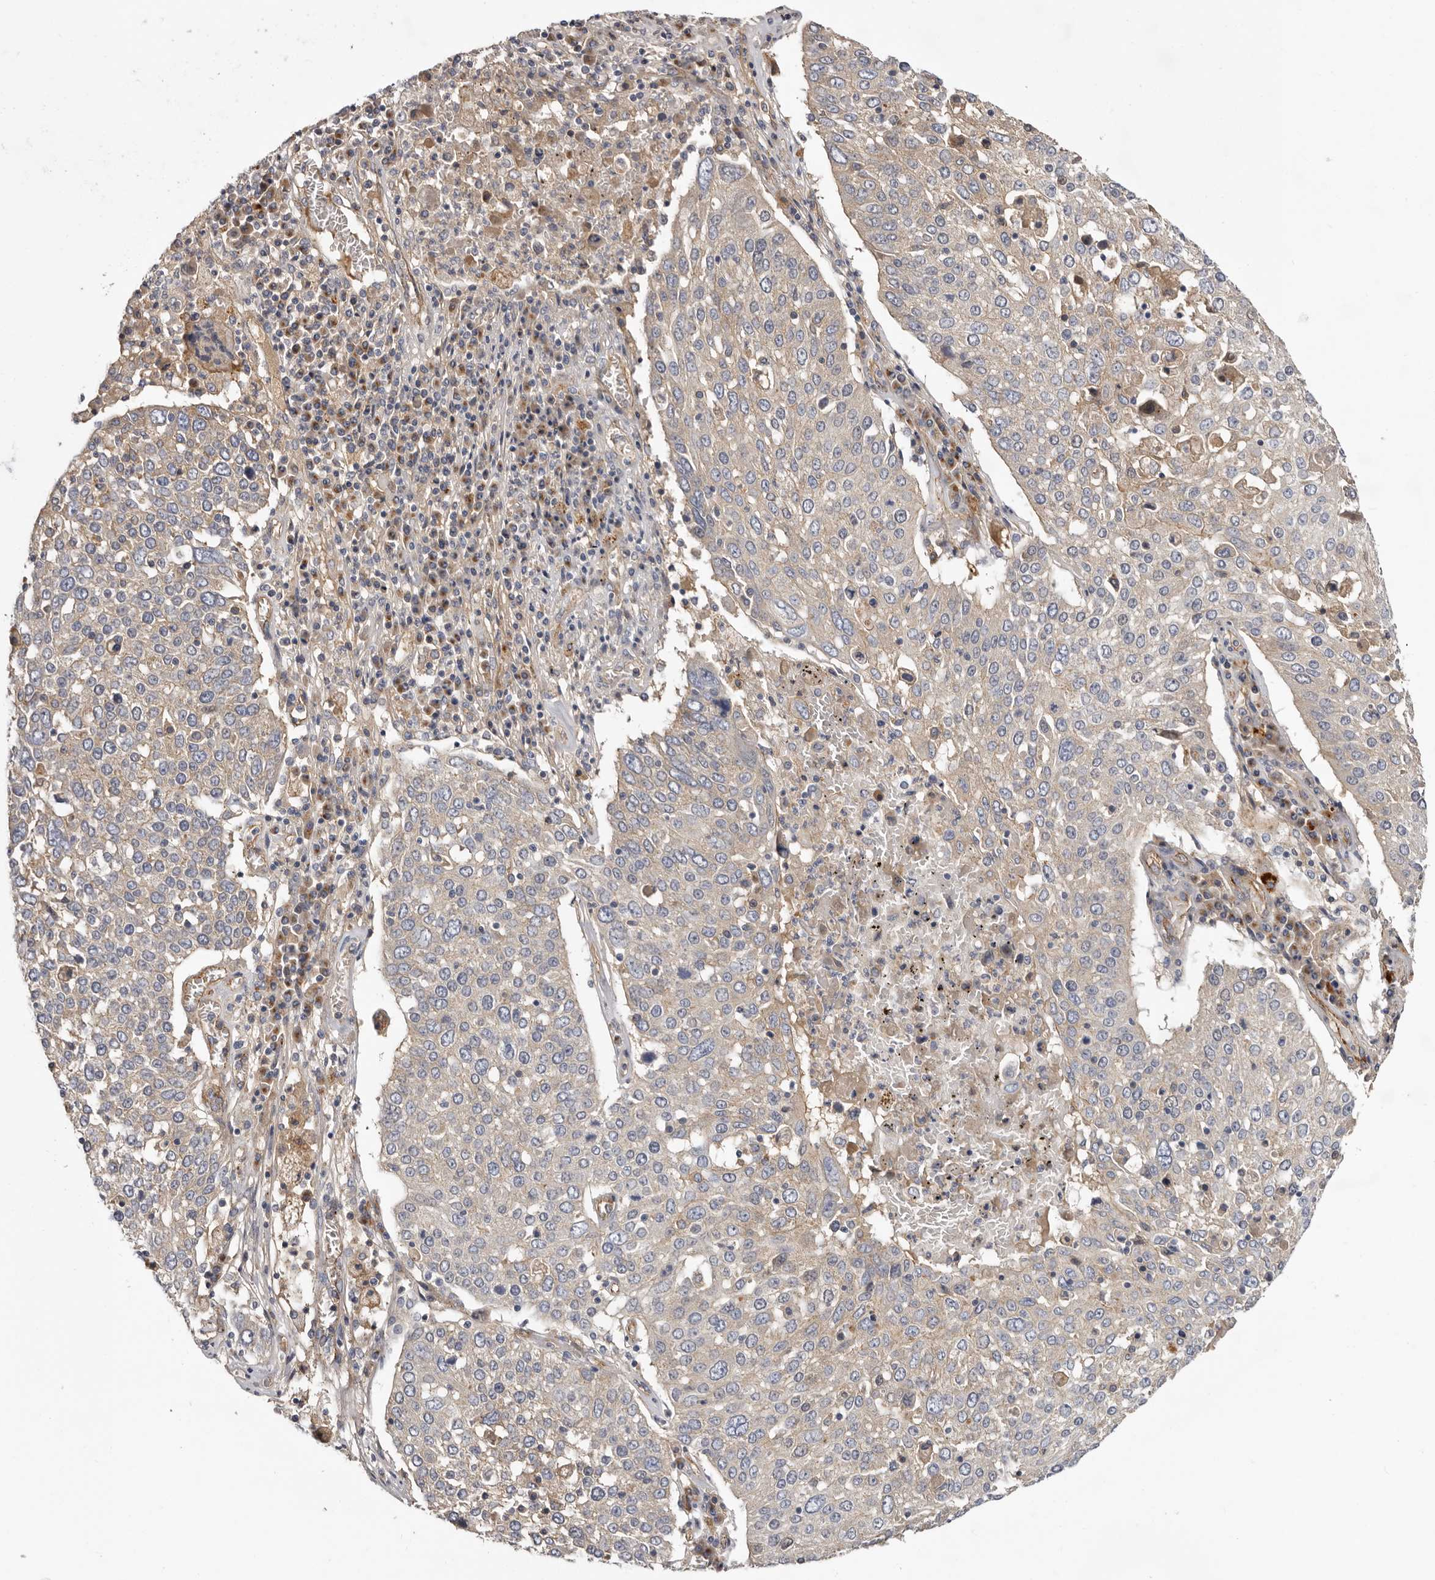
{"staining": {"intensity": "negative", "quantity": "none", "location": "none"}, "tissue": "lung cancer", "cell_type": "Tumor cells", "image_type": "cancer", "snomed": [{"axis": "morphology", "description": "Squamous cell carcinoma, NOS"}, {"axis": "topography", "description": "Lung"}], "caption": "The histopathology image displays no staining of tumor cells in lung squamous cell carcinoma.", "gene": "INKA2", "patient": {"sex": "male", "age": 65}}